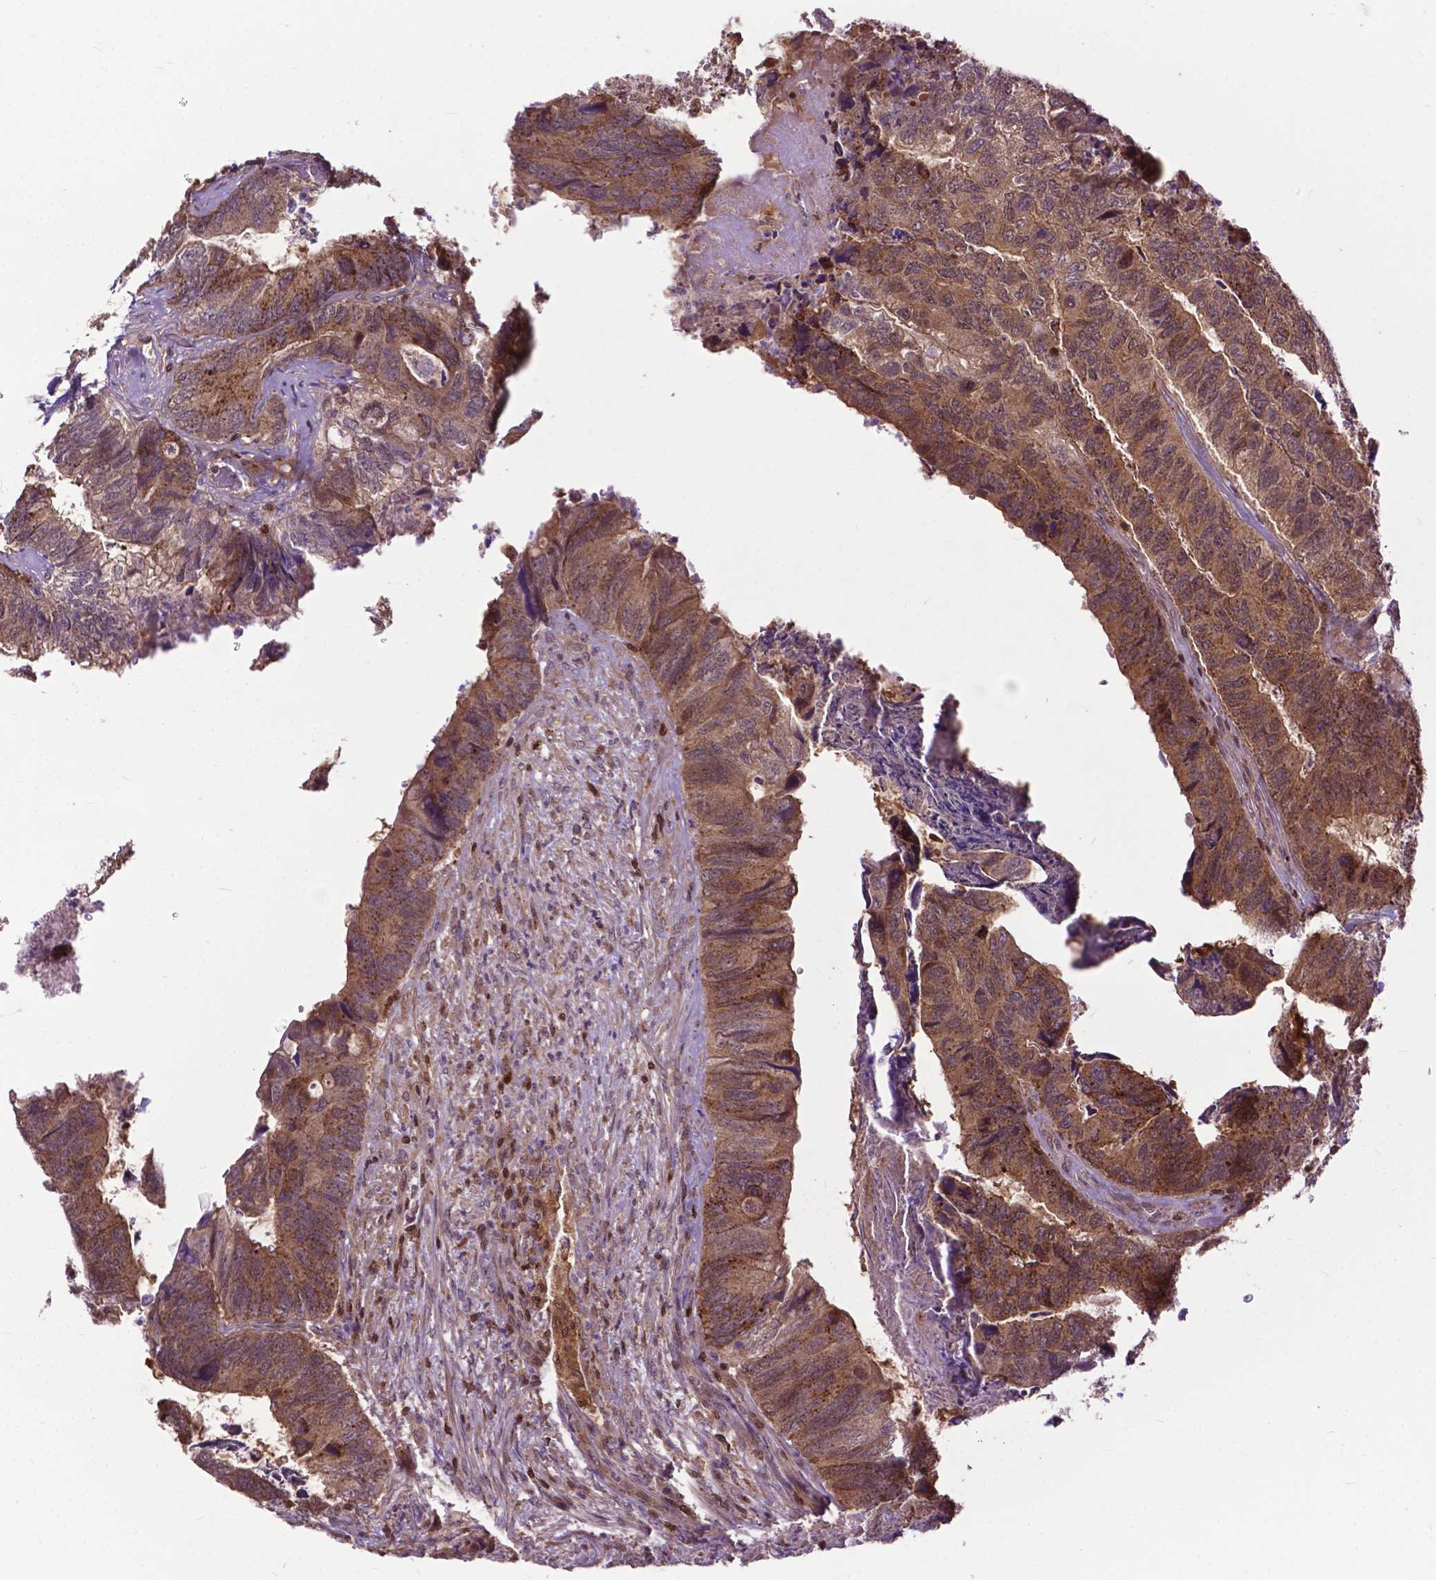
{"staining": {"intensity": "strong", "quantity": ">75%", "location": "cytoplasmic/membranous"}, "tissue": "colorectal cancer", "cell_type": "Tumor cells", "image_type": "cancer", "snomed": [{"axis": "morphology", "description": "Adenocarcinoma, NOS"}, {"axis": "topography", "description": "Colon"}], "caption": "The immunohistochemical stain highlights strong cytoplasmic/membranous positivity in tumor cells of colorectal cancer (adenocarcinoma) tissue. The protein of interest is shown in brown color, while the nuclei are stained blue.", "gene": "CHMP4A", "patient": {"sex": "female", "age": 67}}